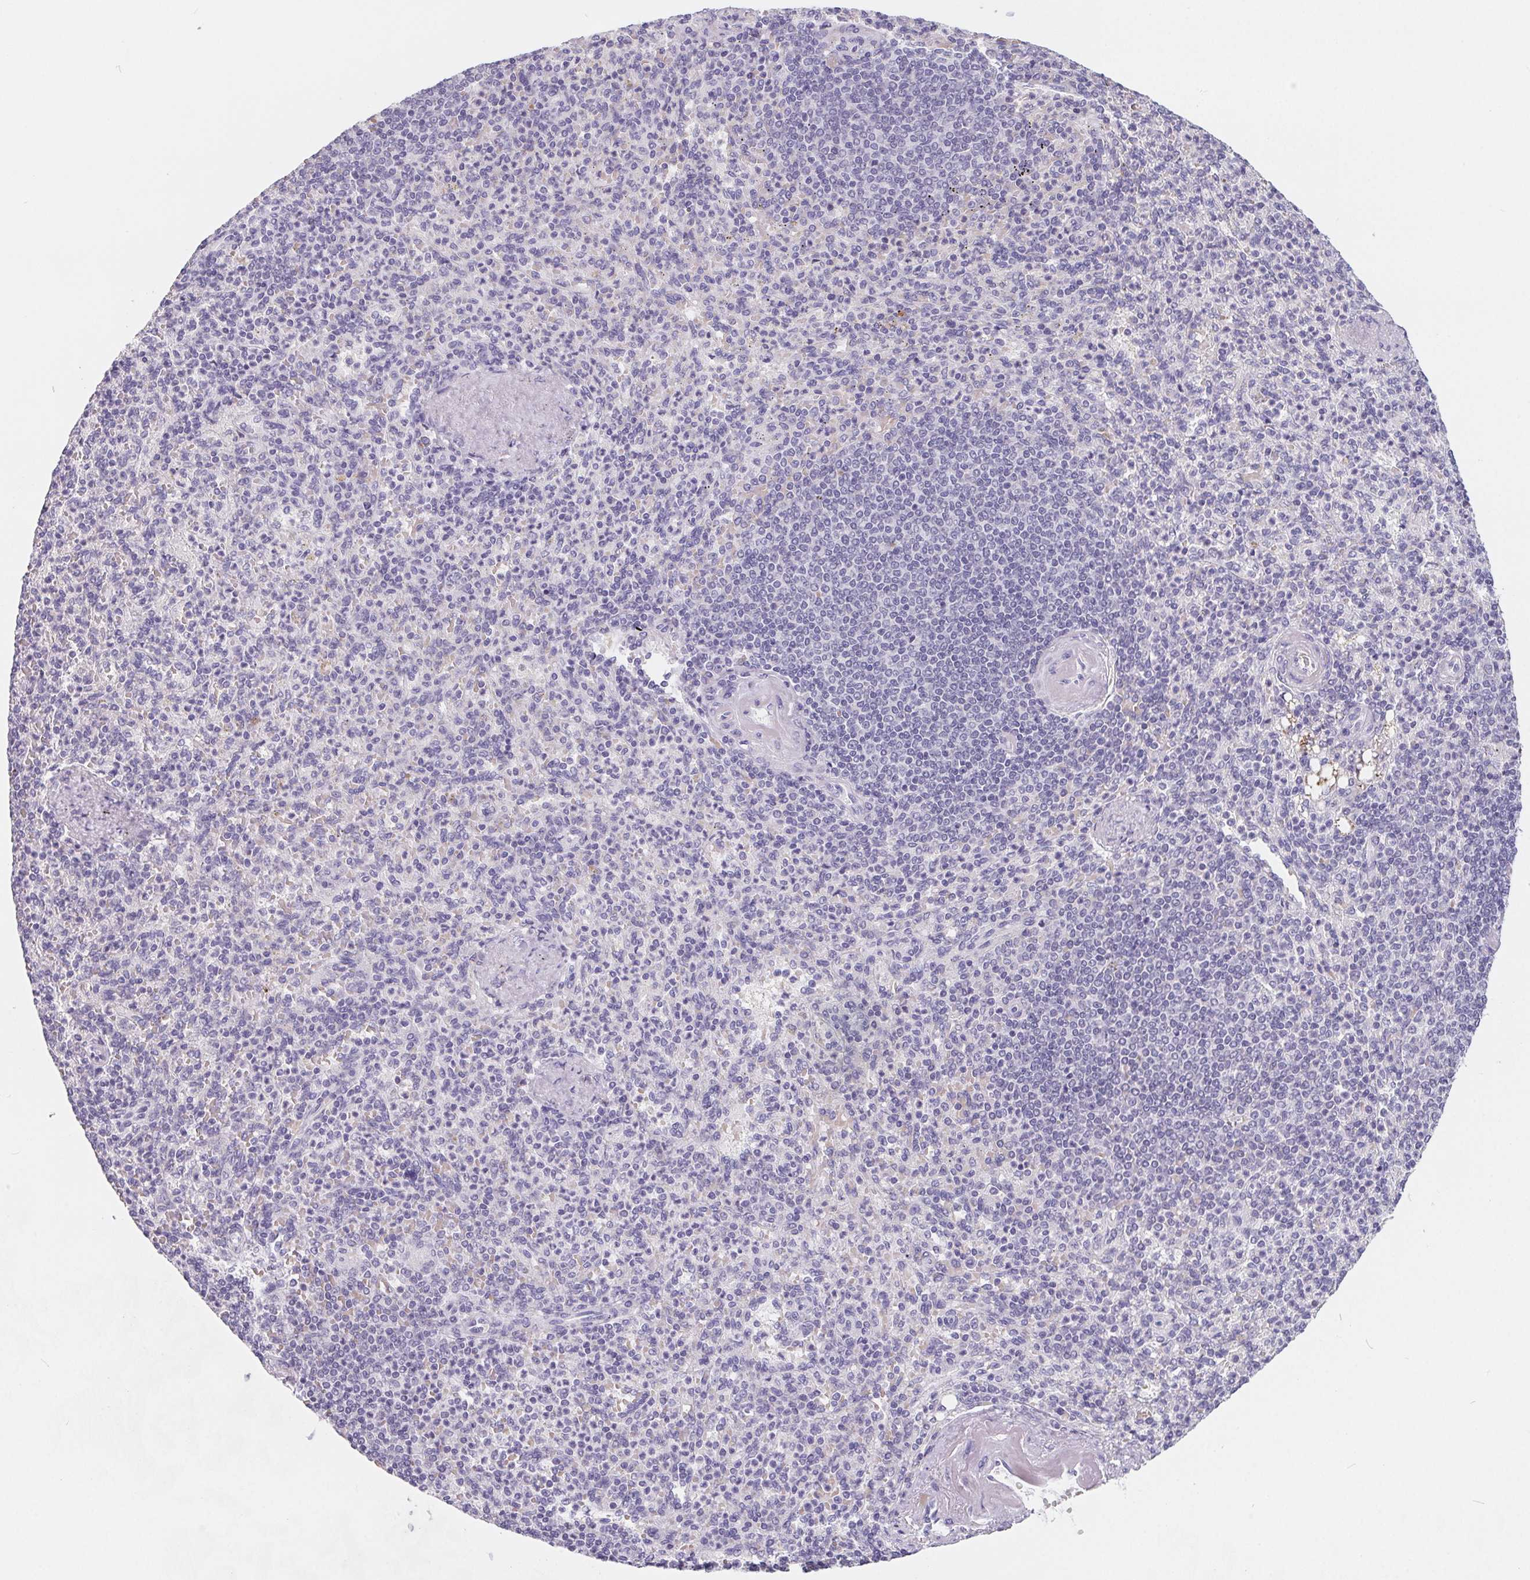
{"staining": {"intensity": "negative", "quantity": "none", "location": "none"}, "tissue": "spleen", "cell_type": "Cells in red pulp", "image_type": "normal", "snomed": [{"axis": "morphology", "description": "Normal tissue, NOS"}, {"axis": "topography", "description": "Spleen"}], "caption": "High magnification brightfield microscopy of benign spleen stained with DAB (brown) and counterstained with hematoxylin (blue): cells in red pulp show no significant staining. (DAB (3,3'-diaminobenzidine) IHC visualized using brightfield microscopy, high magnification).", "gene": "FDX1", "patient": {"sex": "female", "age": 74}}